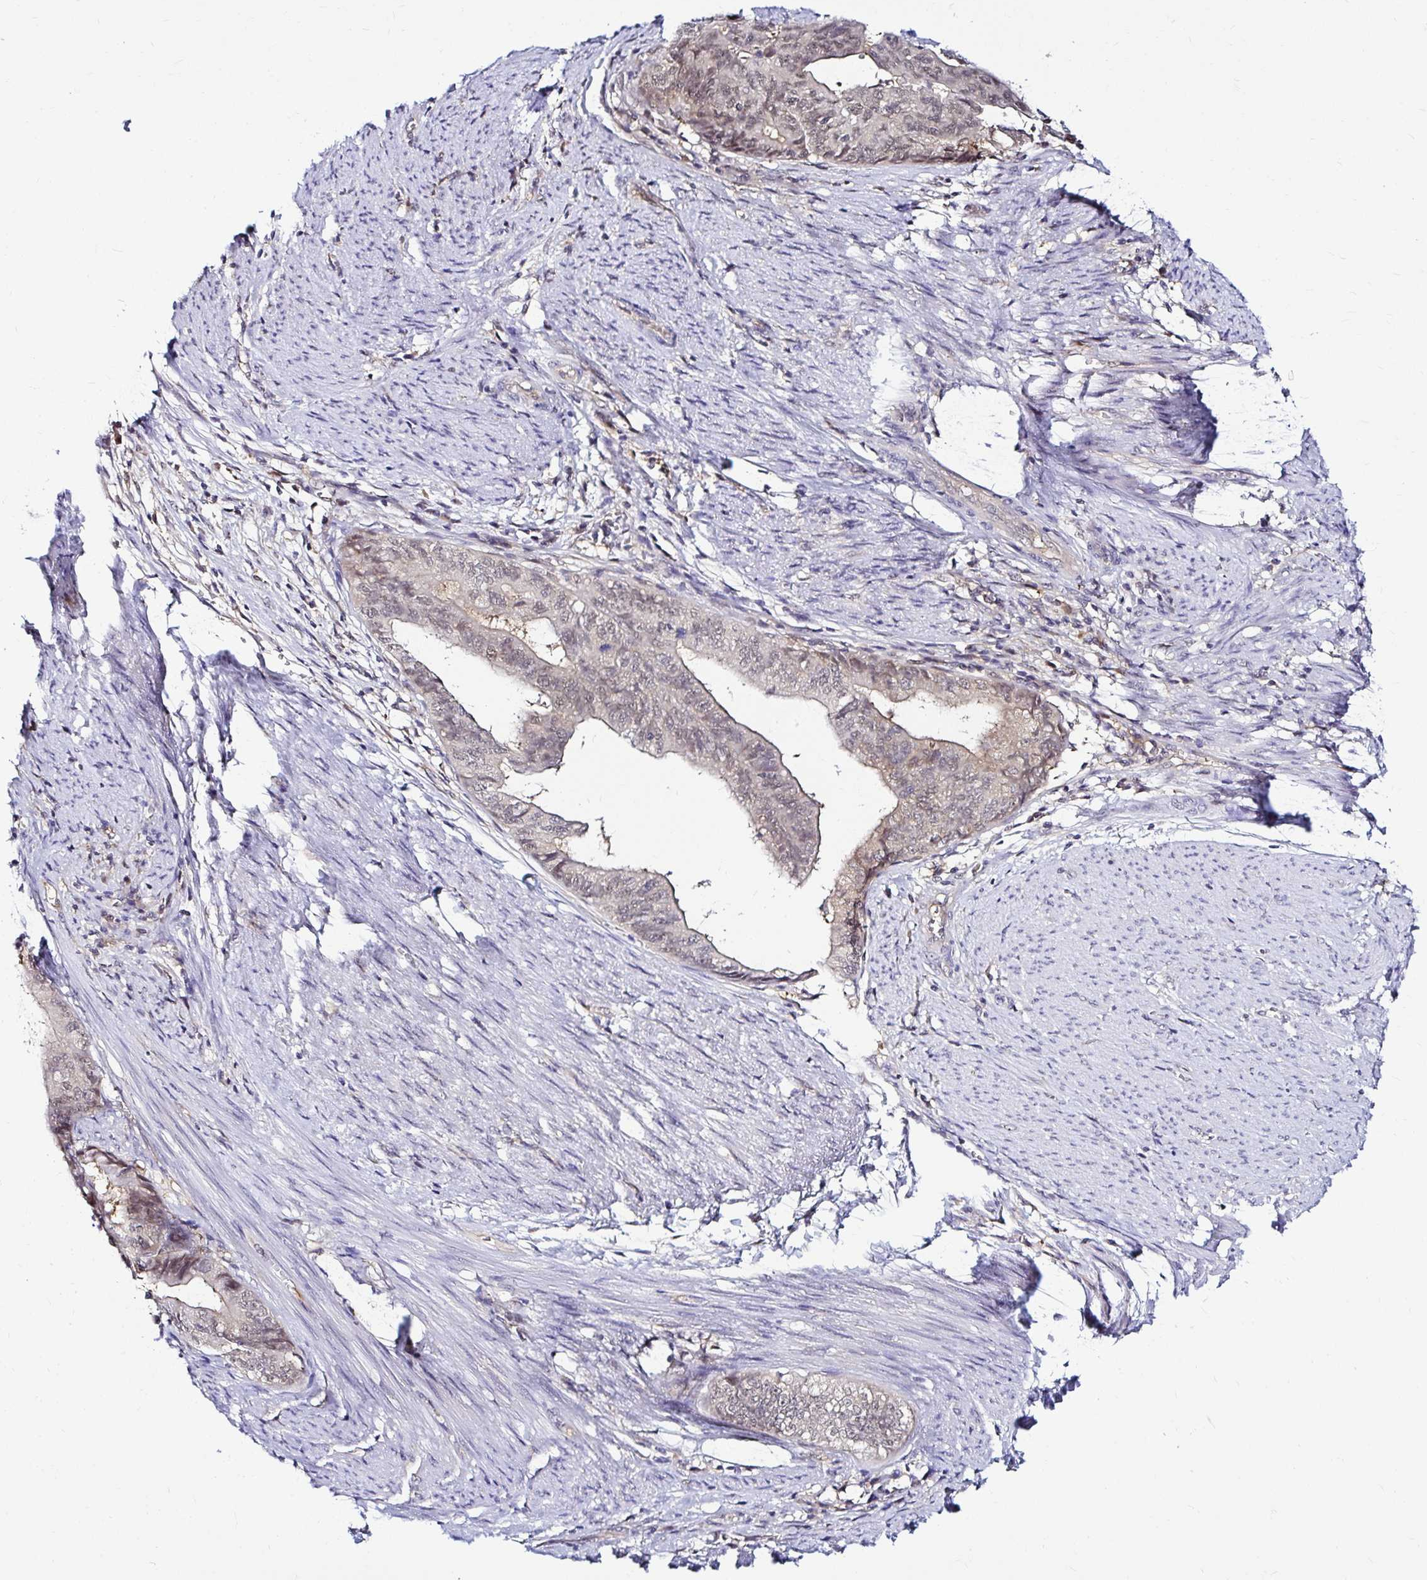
{"staining": {"intensity": "weak", "quantity": "25%-75%", "location": "nuclear"}, "tissue": "endometrial cancer", "cell_type": "Tumor cells", "image_type": "cancer", "snomed": [{"axis": "morphology", "description": "Adenocarcinoma, NOS"}, {"axis": "topography", "description": "Endometrium"}], "caption": "Tumor cells show weak nuclear staining in about 25%-75% of cells in endometrial adenocarcinoma.", "gene": "PSMD3", "patient": {"sex": "female", "age": 65}}